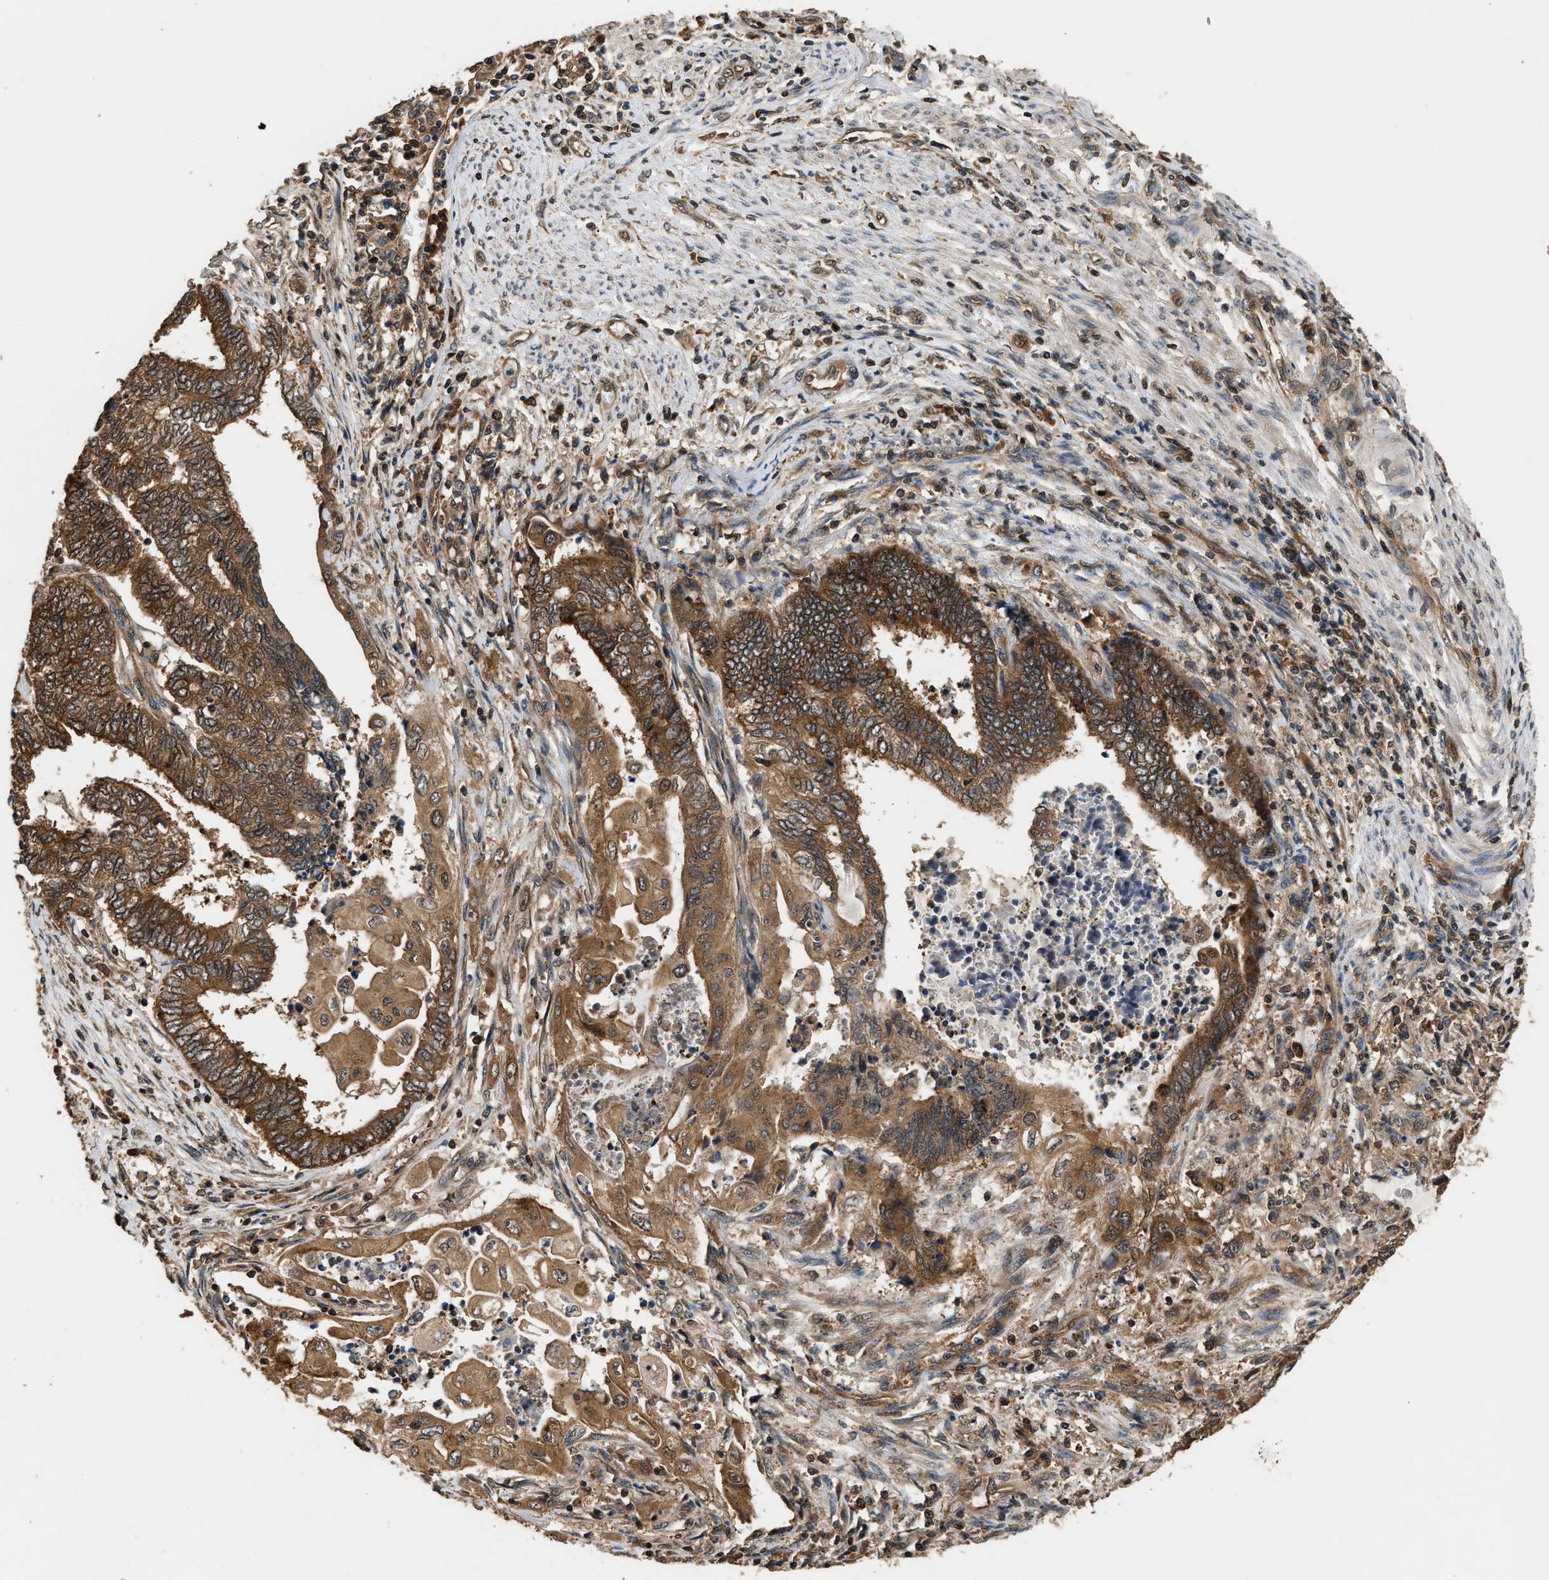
{"staining": {"intensity": "moderate", "quantity": ">75%", "location": "cytoplasmic/membranous"}, "tissue": "endometrial cancer", "cell_type": "Tumor cells", "image_type": "cancer", "snomed": [{"axis": "morphology", "description": "Adenocarcinoma, NOS"}, {"axis": "topography", "description": "Uterus"}, {"axis": "topography", "description": "Endometrium"}], "caption": "A micrograph of endometrial adenocarcinoma stained for a protein exhibits moderate cytoplasmic/membranous brown staining in tumor cells.", "gene": "DNAJC2", "patient": {"sex": "female", "age": 70}}